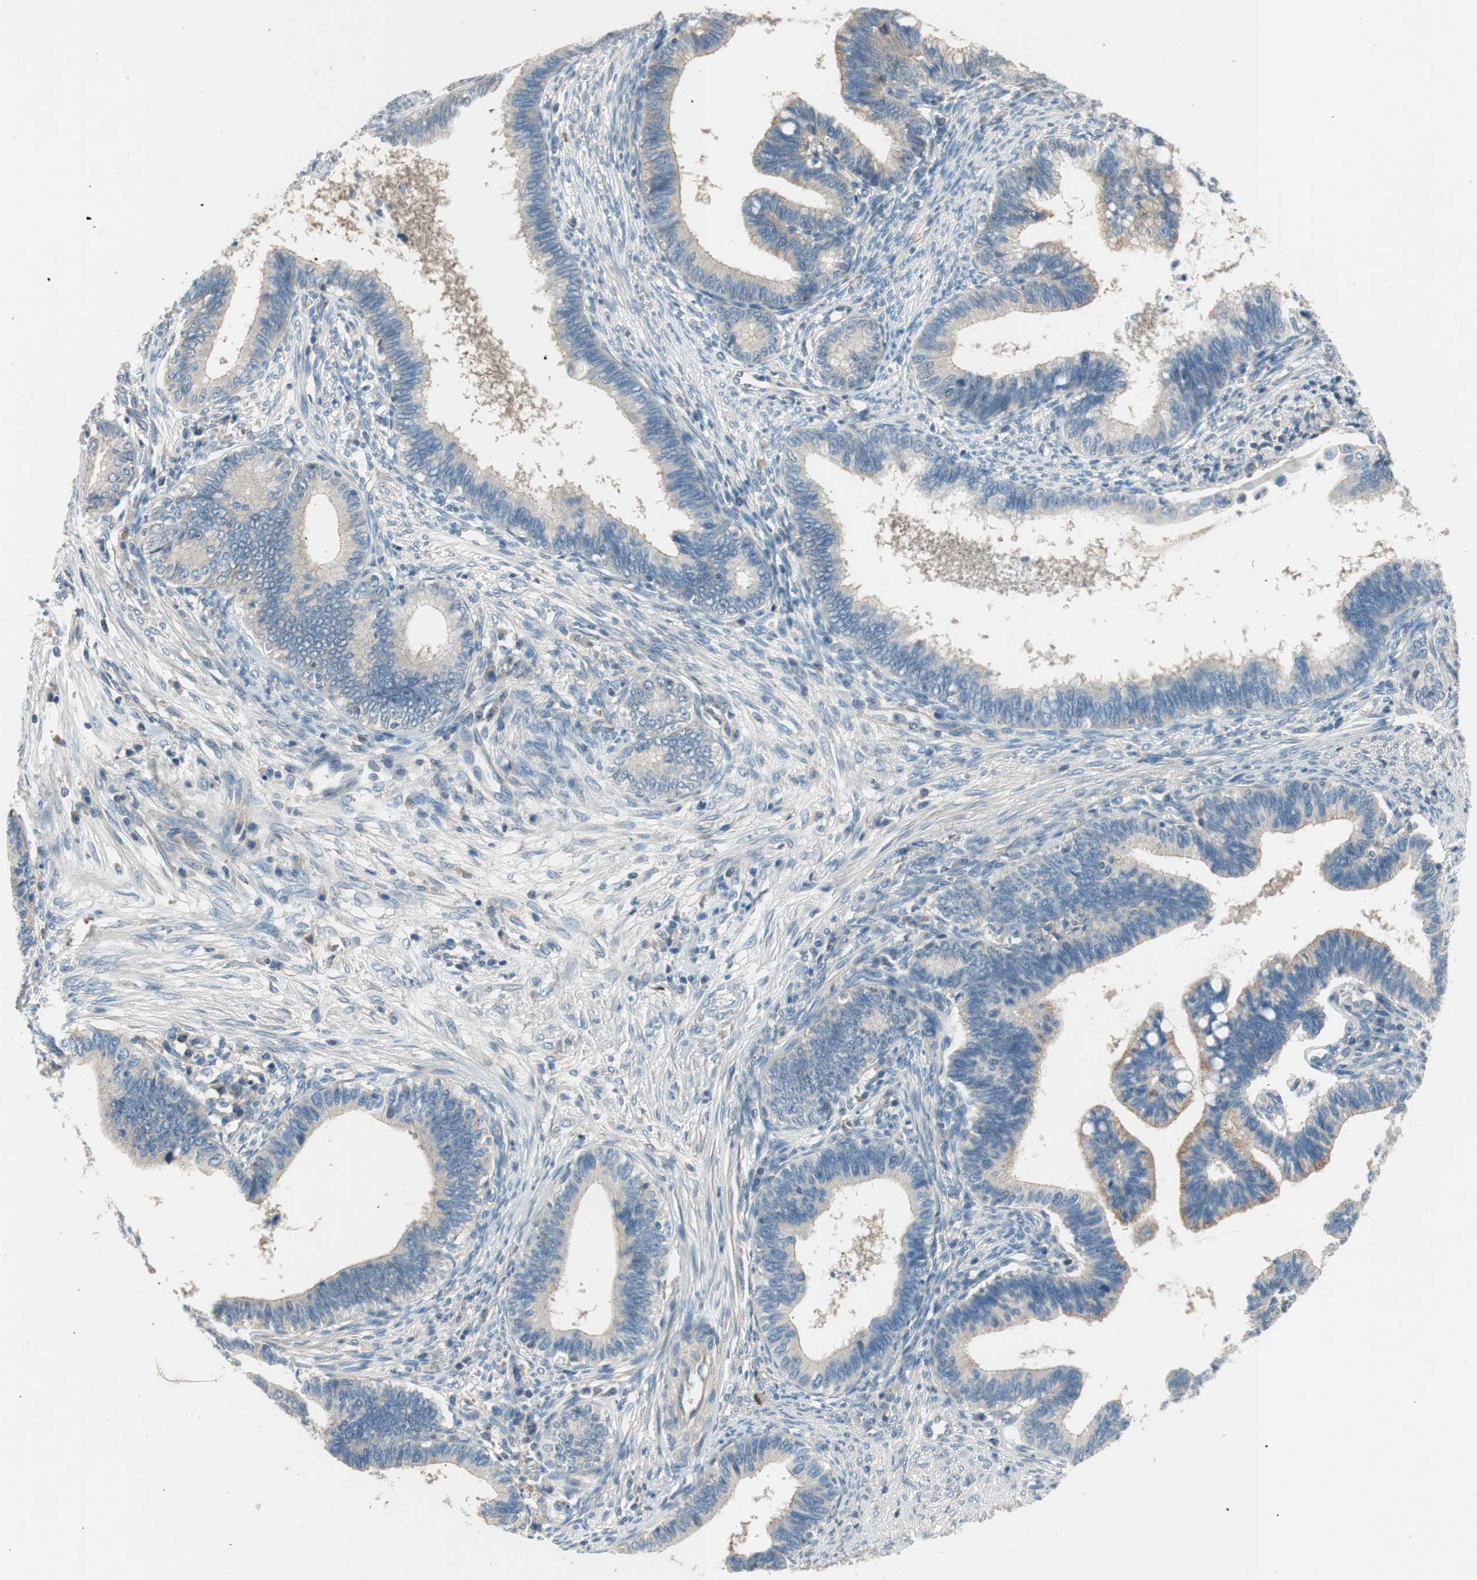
{"staining": {"intensity": "moderate", "quantity": "<25%", "location": "cytoplasmic/membranous"}, "tissue": "cervical cancer", "cell_type": "Tumor cells", "image_type": "cancer", "snomed": [{"axis": "morphology", "description": "Adenocarcinoma, NOS"}, {"axis": "topography", "description": "Cervix"}], "caption": "Human cervical adenocarcinoma stained with a brown dye displays moderate cytoplasmic/membranous positive staining in about <25% of tumor cells.", "gene": "CALML3", "patient": {"sex": "female", "age": 36}}